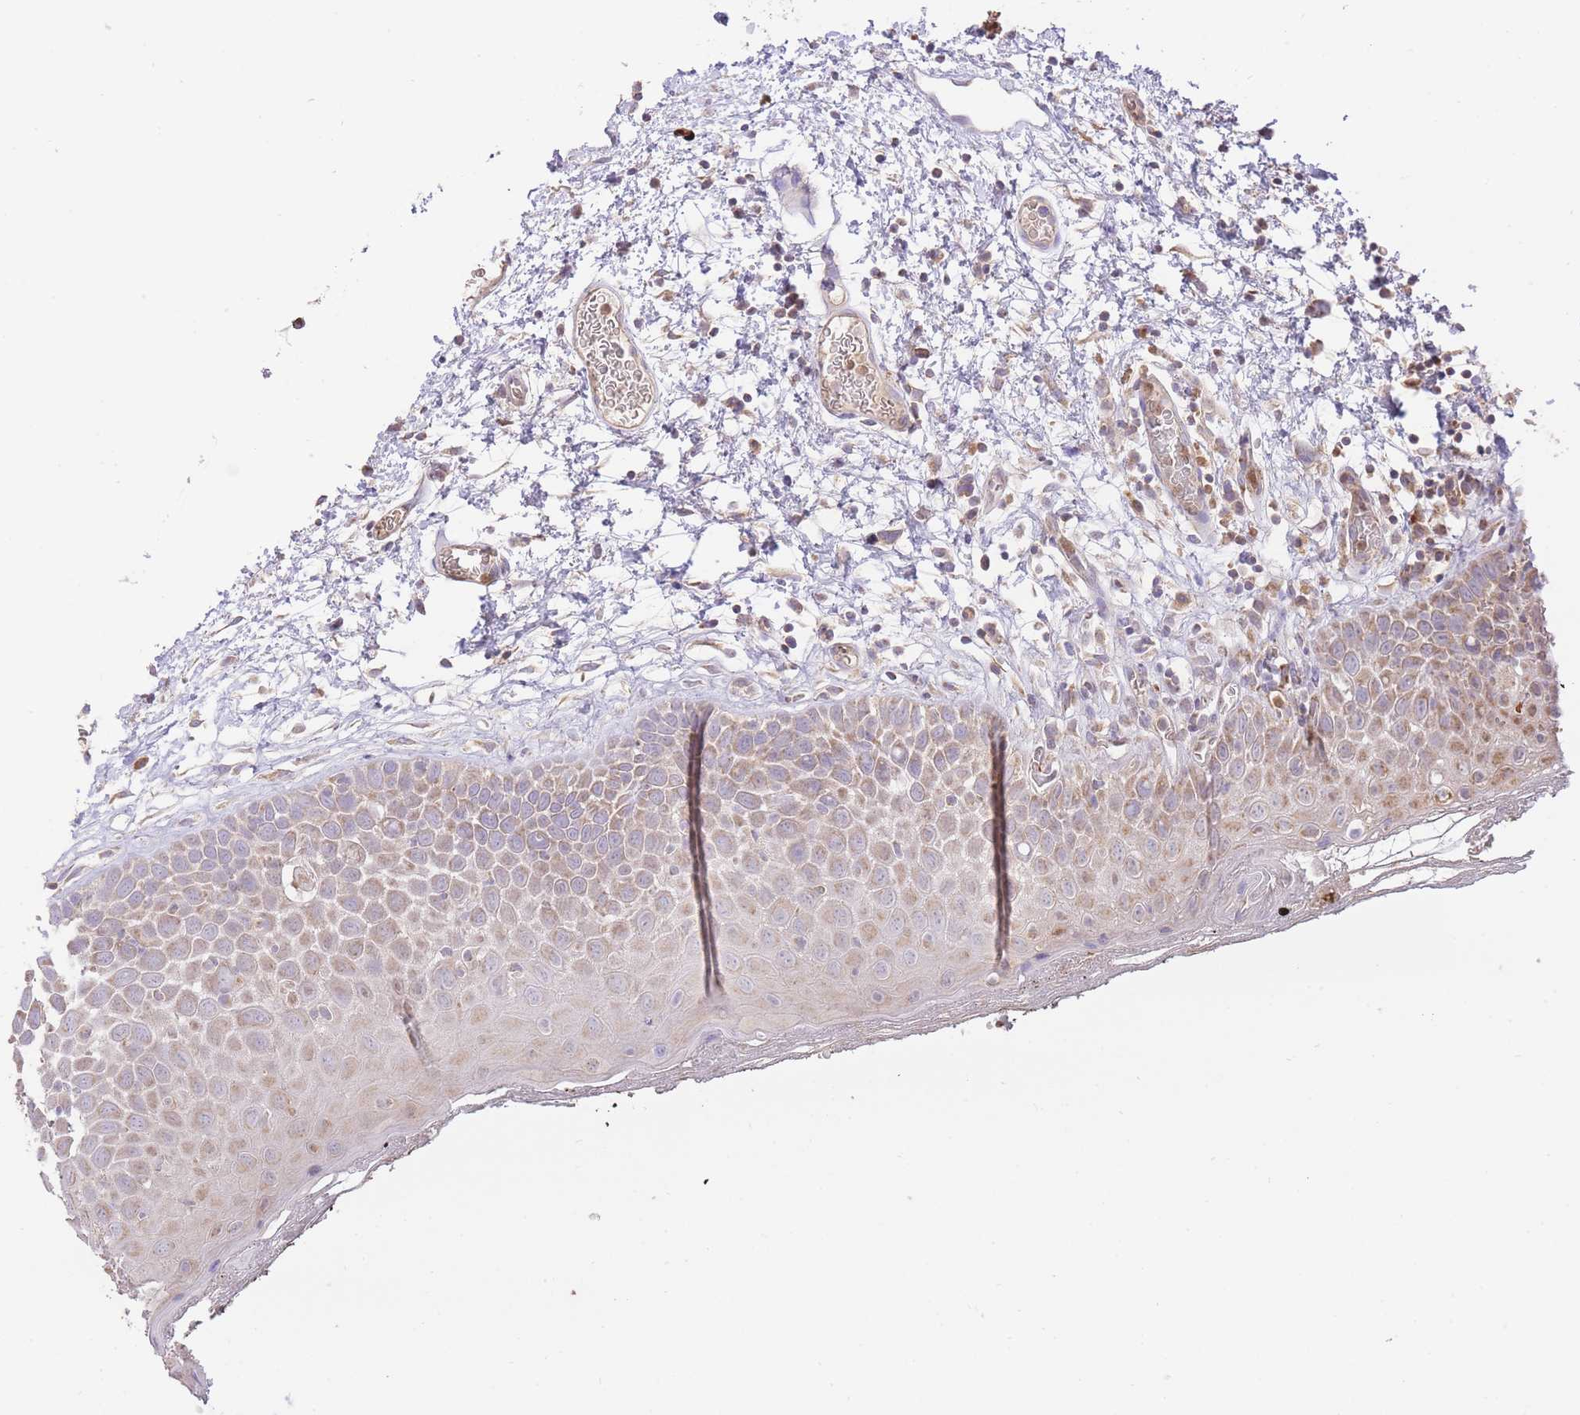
{"staining": {"intensity": "weak", "quantity": "25%-75%", "location": "cytoplasmic/membranous"}, "tissue": "oral mucosa", "cell_type": "Squamous epithelial cells", "image_type": "normal", "snomed": [{"axis": "morphology", "description": "Normal tissue, NOS"}, {"axis": "morphology", "description": "Squamous cell carcinoma, NOS"}, {"axis": "topography", "description": "Oral tissue"}, {"axis": "topography", "description": "Tounge, NOS"}, {"axis": "topography", "description": "Head-Neck"}], "caption": "Immunohistochemical staining of unremarkable human oral mucosa shows low levels of weak cytoplasmic/membranous staining in approximately 25%-75% of squamous epithelial cells.", "gene": "PREP", "patient": {"sex": "male", "age": 76}}